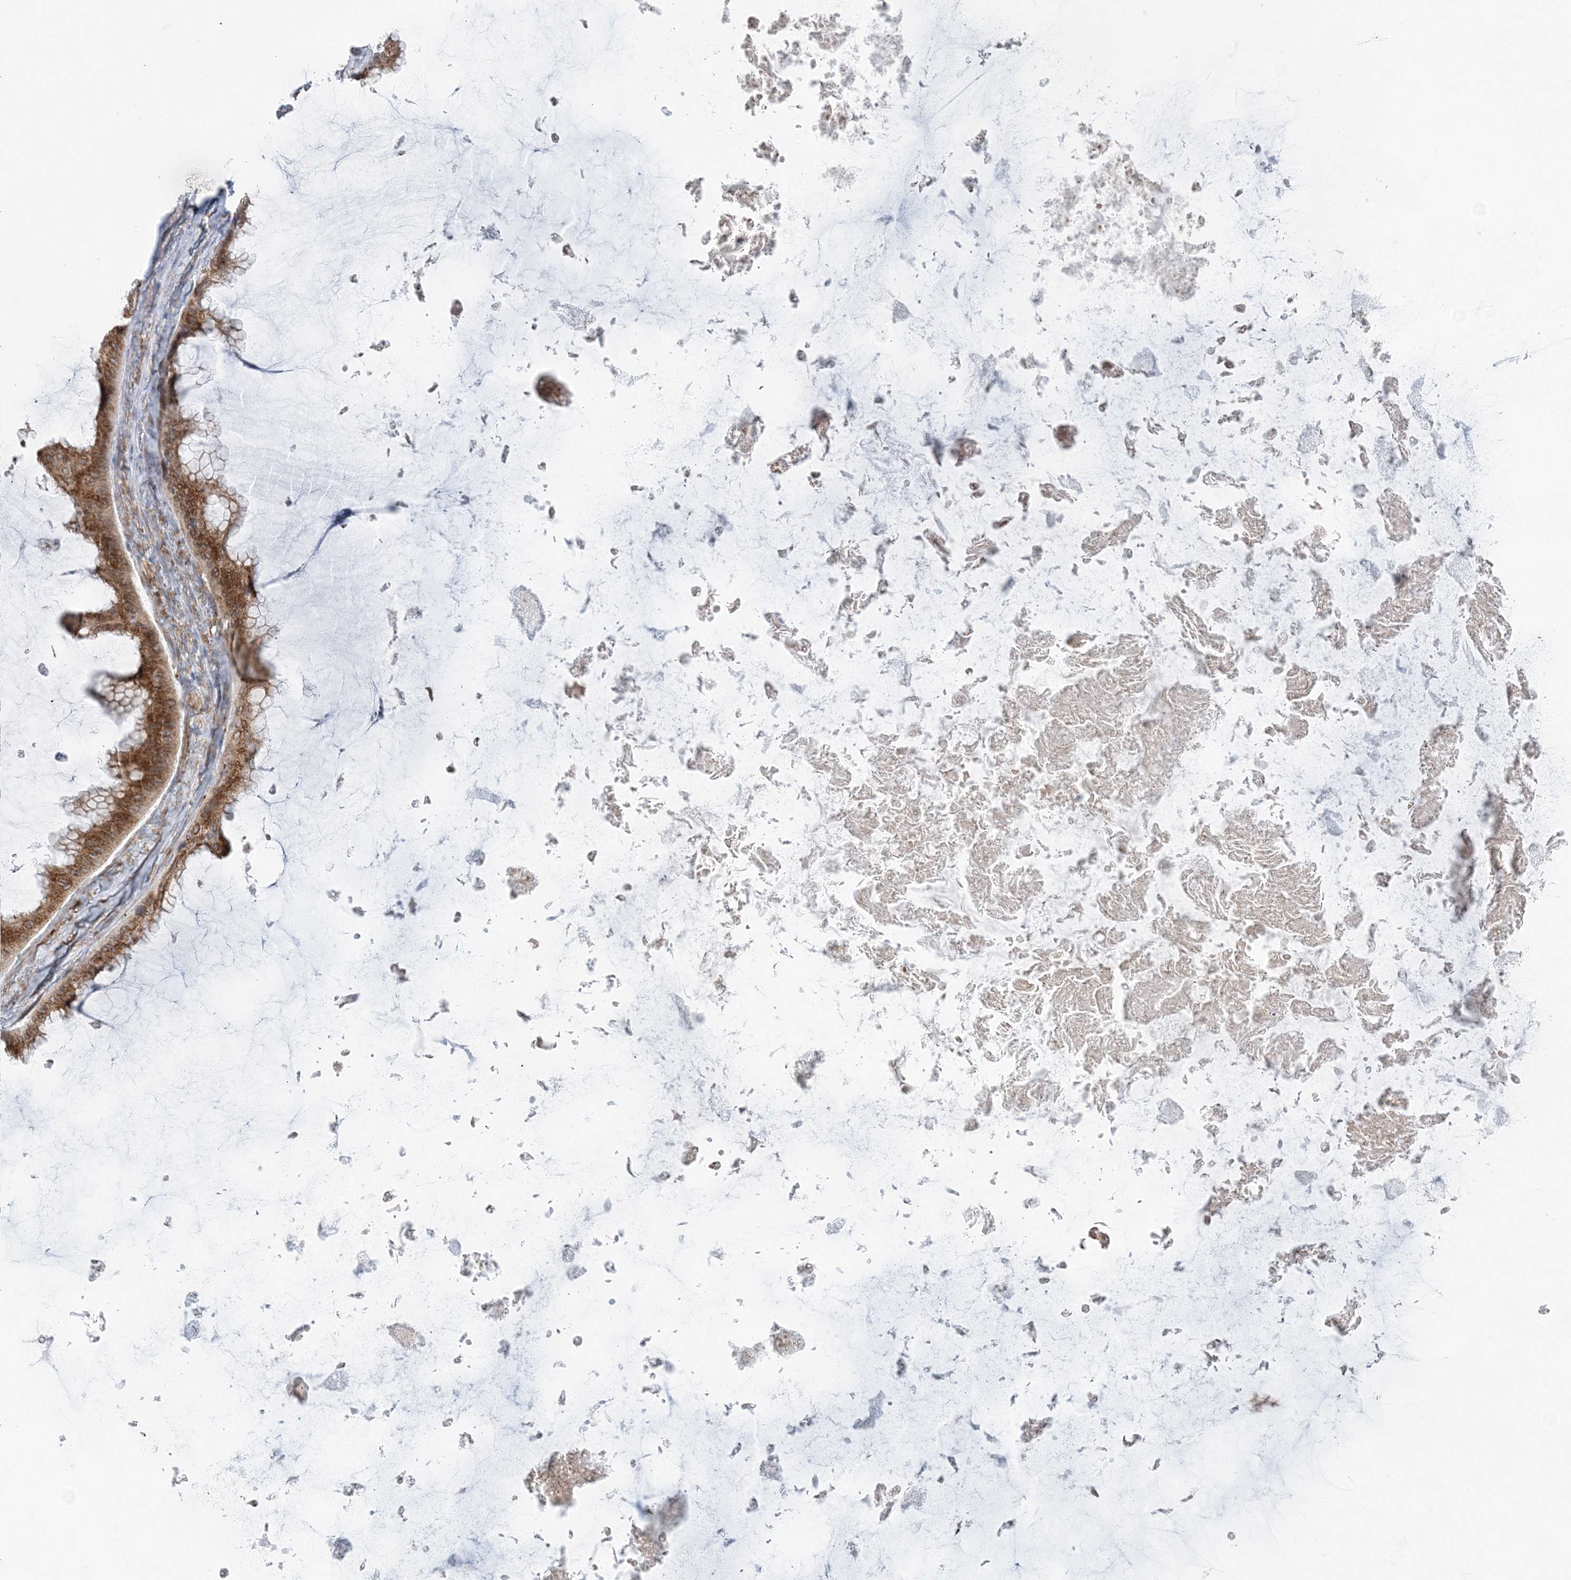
{"staining": {"intensity": "strong", "quantity": ">75%", "location": "cytoplasmic/membranous"}, "tissue": "ovarian cancer", "cell_type": "Tumor cells", "image_type": "cancer", "snomed": [{"axis": "morphology", "description": "Cystadenocarcinoma, mucinous, NOS"}, {"axis": "topography", "description": "Ovary"}], "caption": "Immunohistochemistry micrograph of neoplastic tissue: human mucinous cystadenocarcinoma (ovarian) stained using immunohistochemistry reveals high levels of strong protein expression localized specifically in the cytoplasmic/membranous of tumor cells, appearing as a cytoplasmic/membranous brown color.", "gene": "TMED10", "patient": {"sex": "female", "age": 61}}